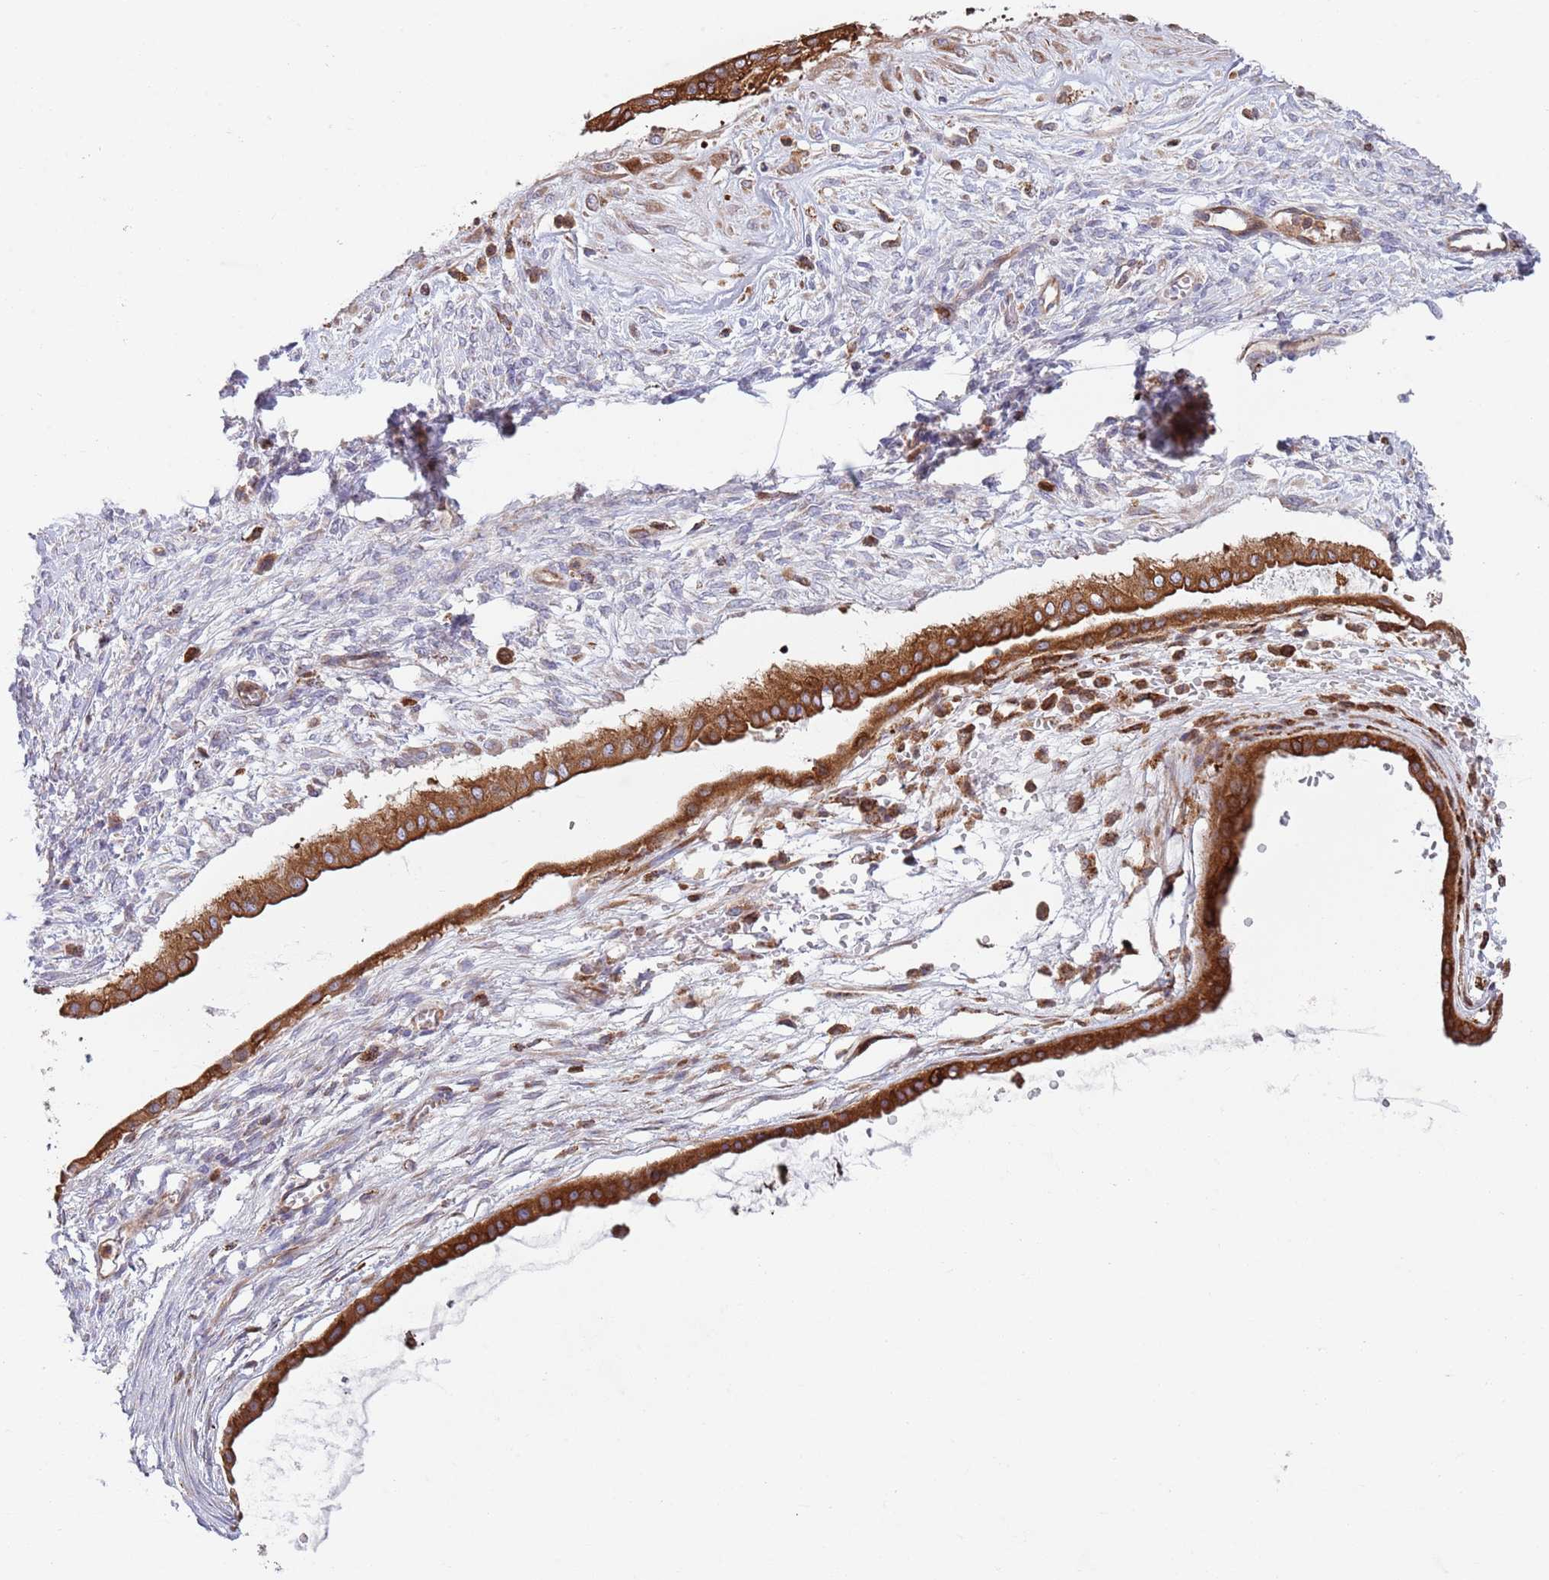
{"staining": {"intensity": "strong", "quantity": ">75%", "location": "cytoplasmic/membranous"}, "tissue": "ovarian cancer", "cell_type": "Tumor cells", "image_type": "cancer", "snomed": [{"axis": "morphology", "description": "Cystadenocarcinoma, mucinous, NOS"}, {"axis": "topography", "description": "Ovary"}], "caption": "Strong cytoplasmic/membranous expression for a protein is appreciated in approximately >75% of tumor cells of ovarian cancer using immunohistochemistry.", "gene": "ZMYM5", "patient": {"sex": "female", "age": 73}}